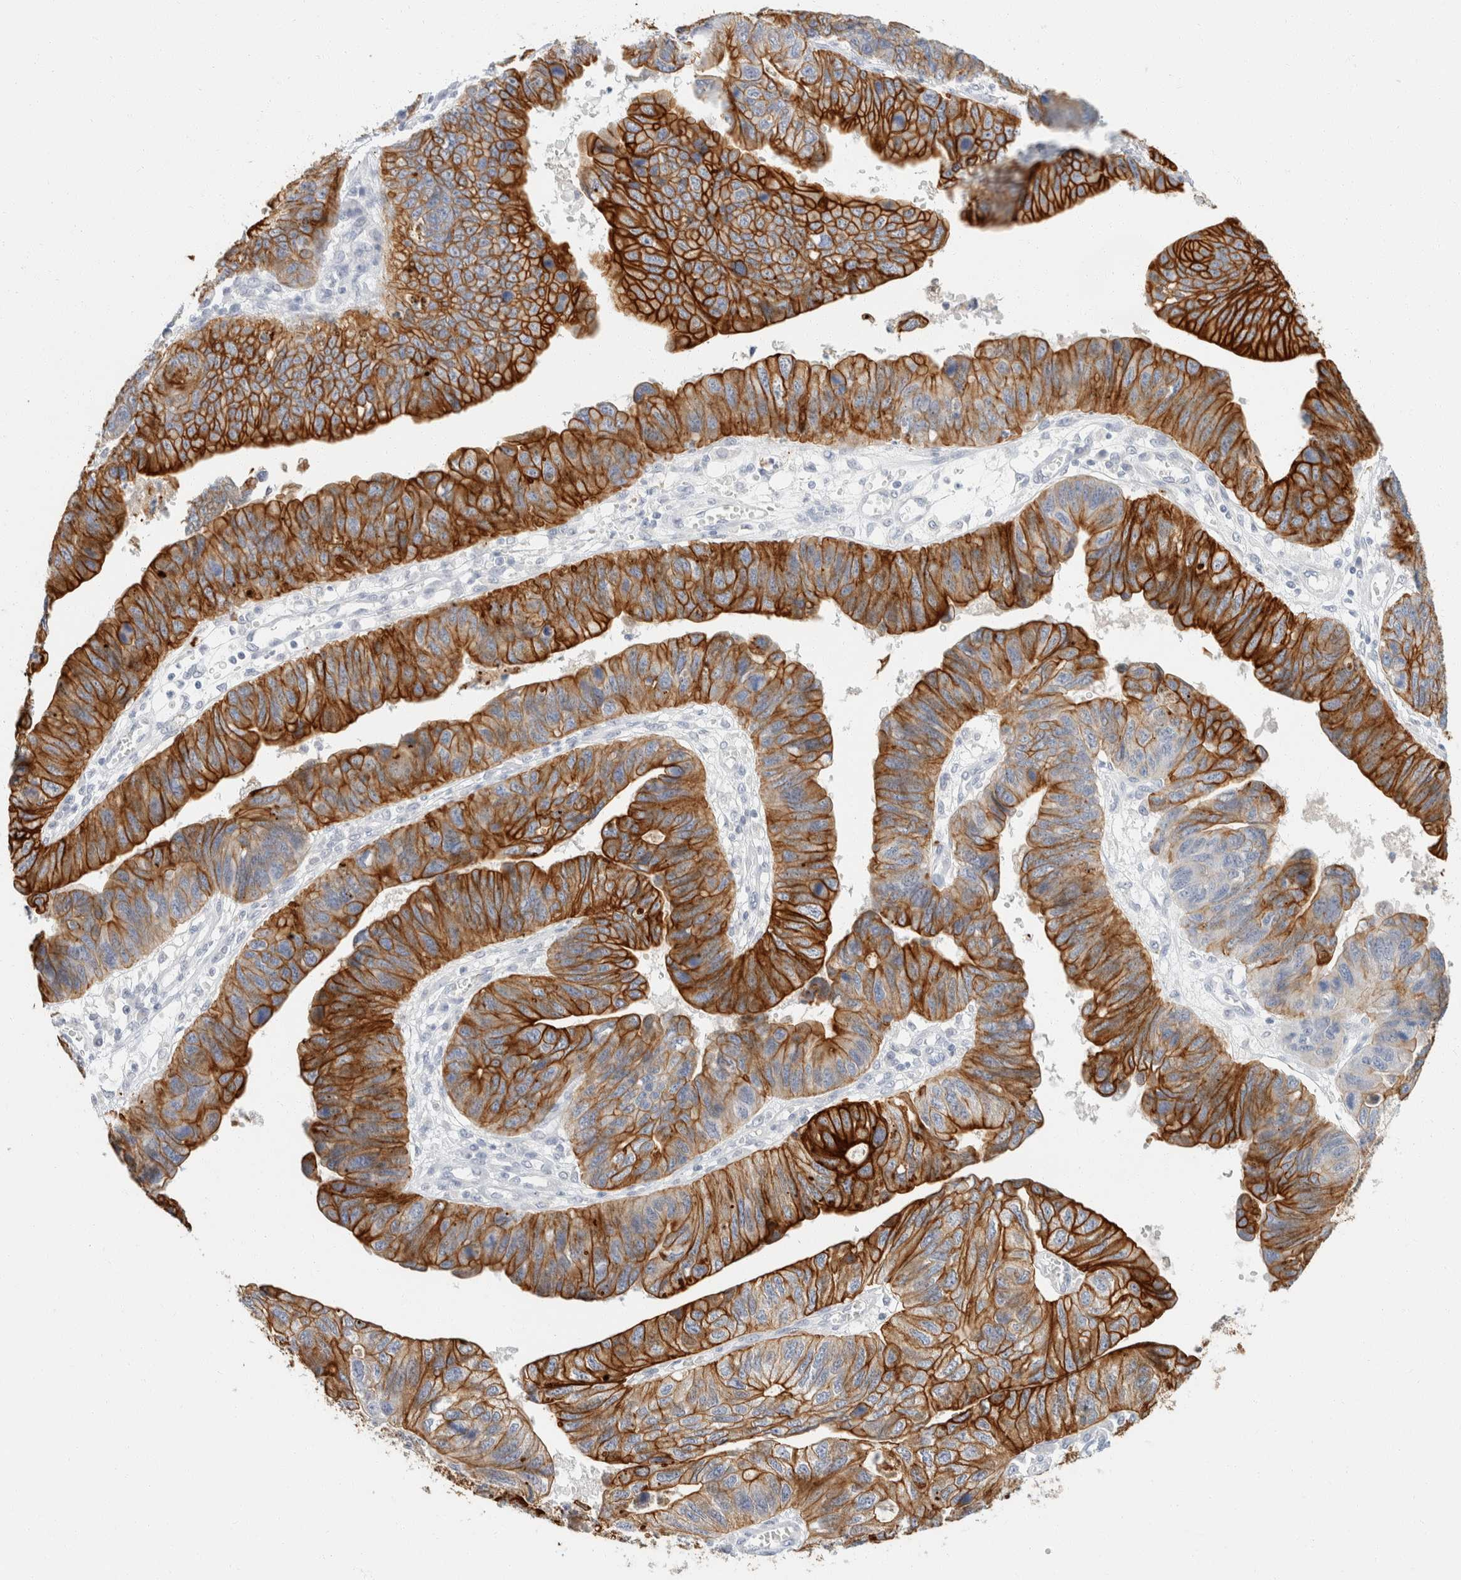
{"staining": {"intensity": "strong", "quantity": ">75%", "location": "cytoplasmic/membranous"}, "tissue": "stomach cancer", "cell_type": "Tumor cells", "image_type": "cancer", "snomed": [{"axis": "morphology", "description": "Adenocarcinoma, NOS"}, {"axis": "topography", "description": "Stomach"}], "caption": "IHC staining of stomach adenocarcinoma, which reveals high levels of strong cytoplasmic/membranous staining in approximately >75% of tumor cells indicating strong cytoplasmic/membranous protein staining. The staining was performed using DAB (3,3'-diaminobenzidine) (brown) for protein detection and nuclei were counterstained in hematoxylin (blue).", "gene": "KRT20", "patient": {"sex": "male", "age": 59}}